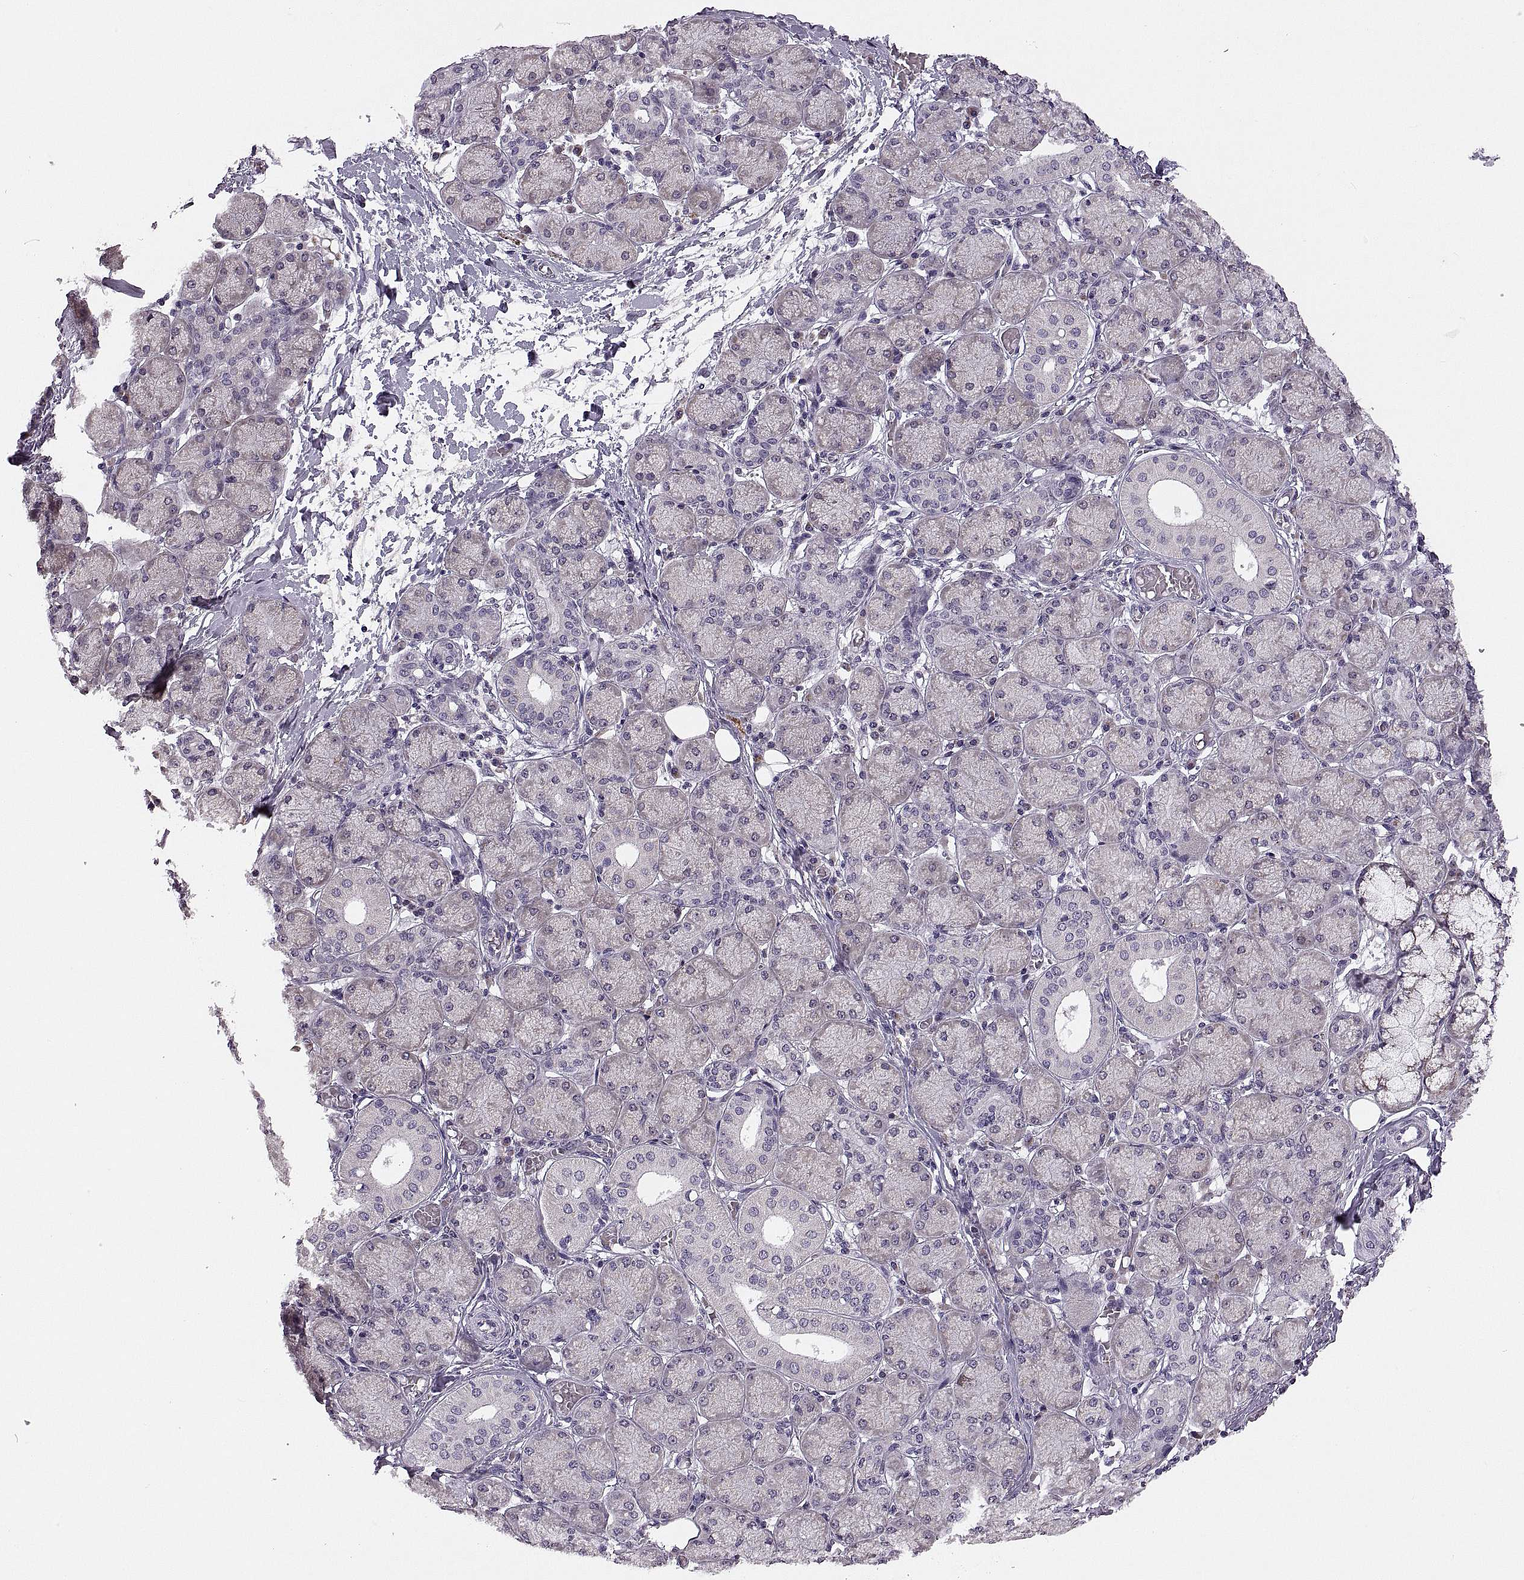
{"staining": {"intensity": "weak", "quantity": "25%-75%", "location": "cytoplasmic/membranous"}, "tissue": "salivary gland", "cell_type": "Glandular cells", "image_type": "normal", "snomed": [{"axis": "morphology", "description": "Normal tissue, NOS"}, {"axis": "topography", "description": "Salivary gland"}, {"axis": "topography", "description": "Peripheral nerve tissue"}], "caption": "Salivary gland stained for a protein (brown) displays weak cytoplasmic/membranous positive staining in approximately 25%-75% of glandular cells.", "gene": "ADH6", "patient": {"sex": "female", "age": 24}}